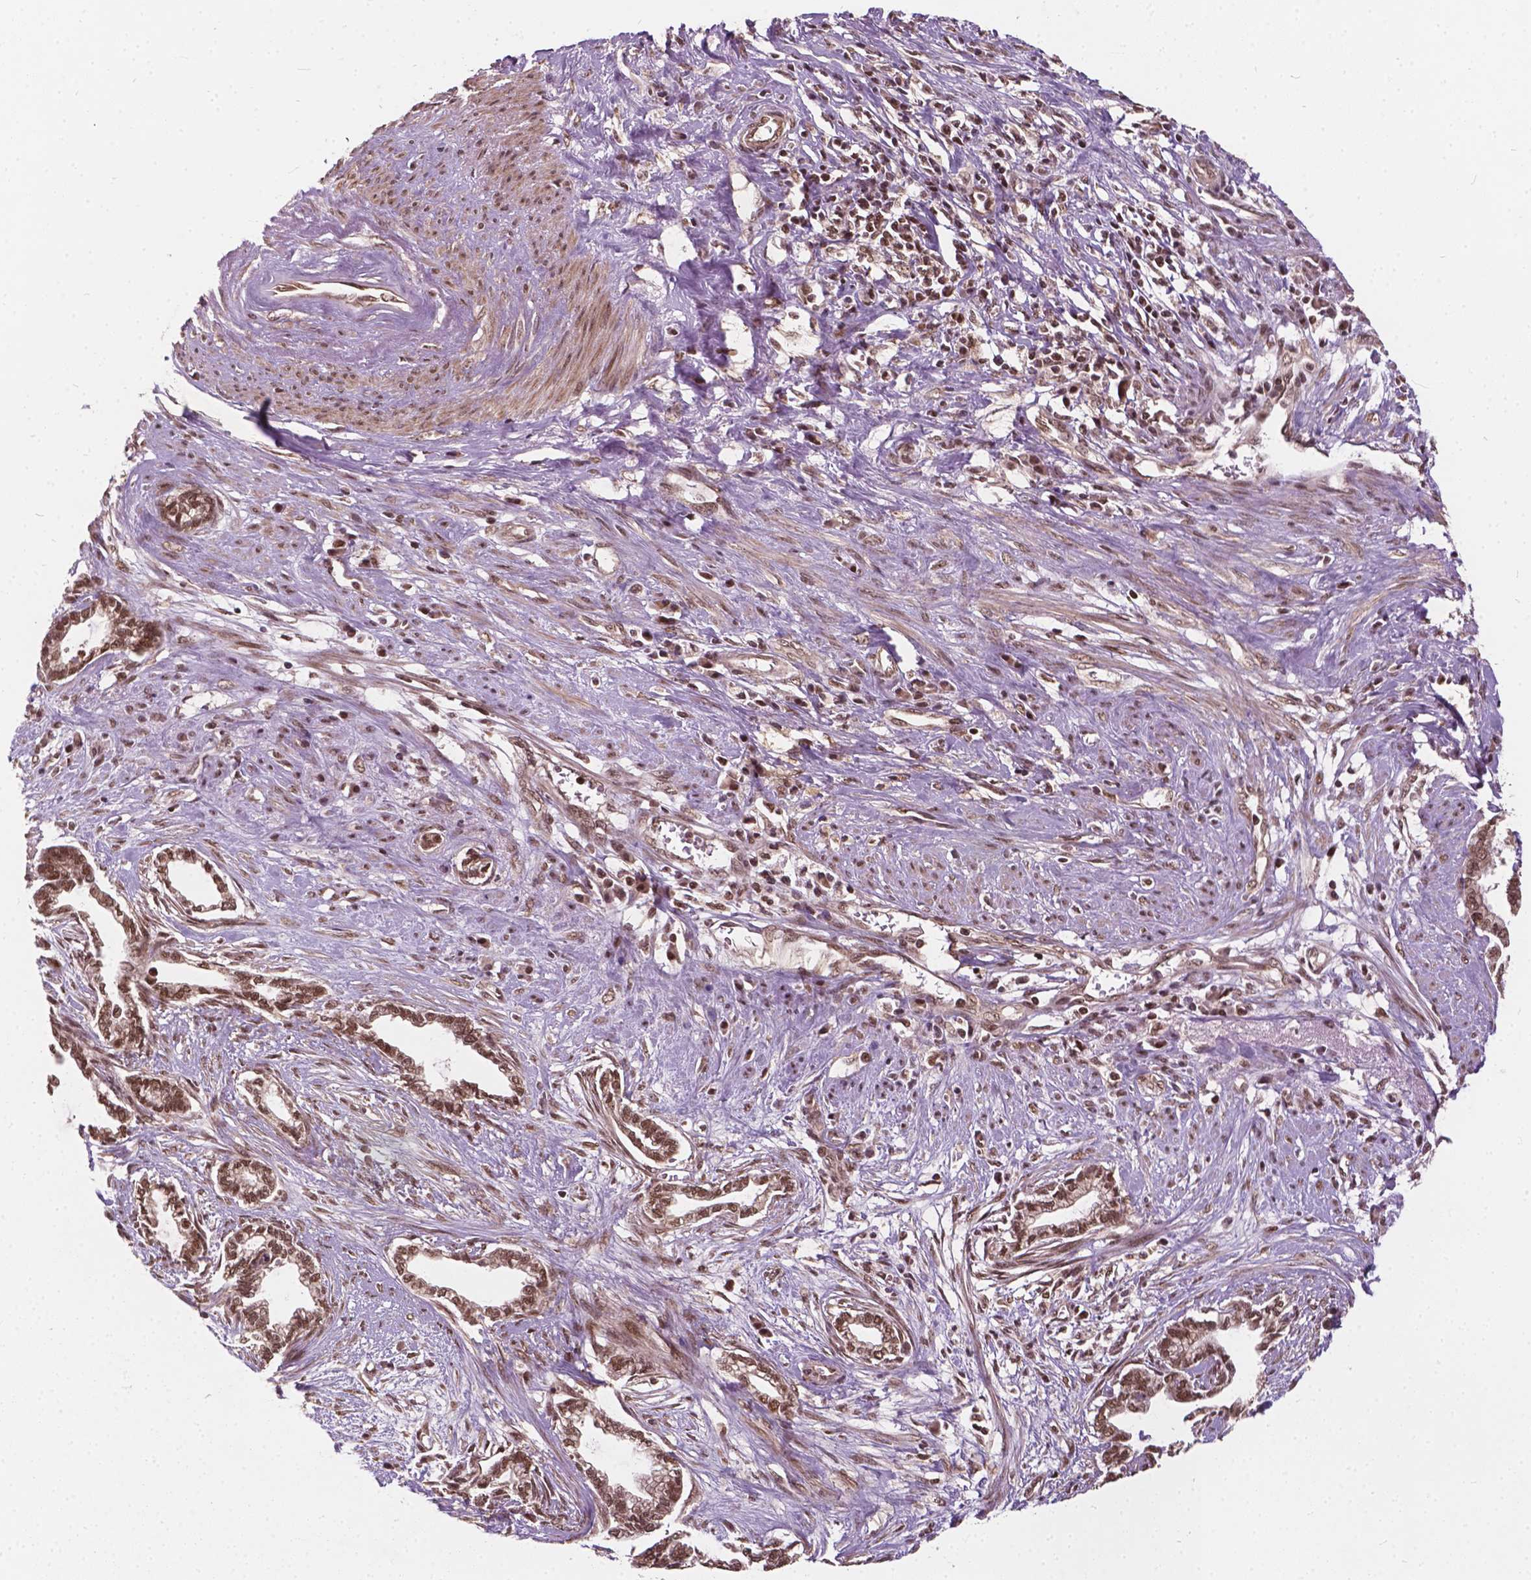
{"staining": {"intensity": "moderate", "quantity": ">75%", "location": "nuclear"}, "tissue": "cervical cancer", "cell_type": "Tumor cells", "image_type": "cancer", "snomed": [{"axis": "morphology", "description": "Adenocarcinoma, NOS"}, {"axis": "topography", "description": "Cervix"}], "caption": "Immunohistochemistry (IHC) of human cervical cancer (adenocarcinoma) shows medium levels of moderate nuclear staining in about >75% of tumor cells.", "gene": "GPS2", "patient": {"sex": "female", "age": 62}}